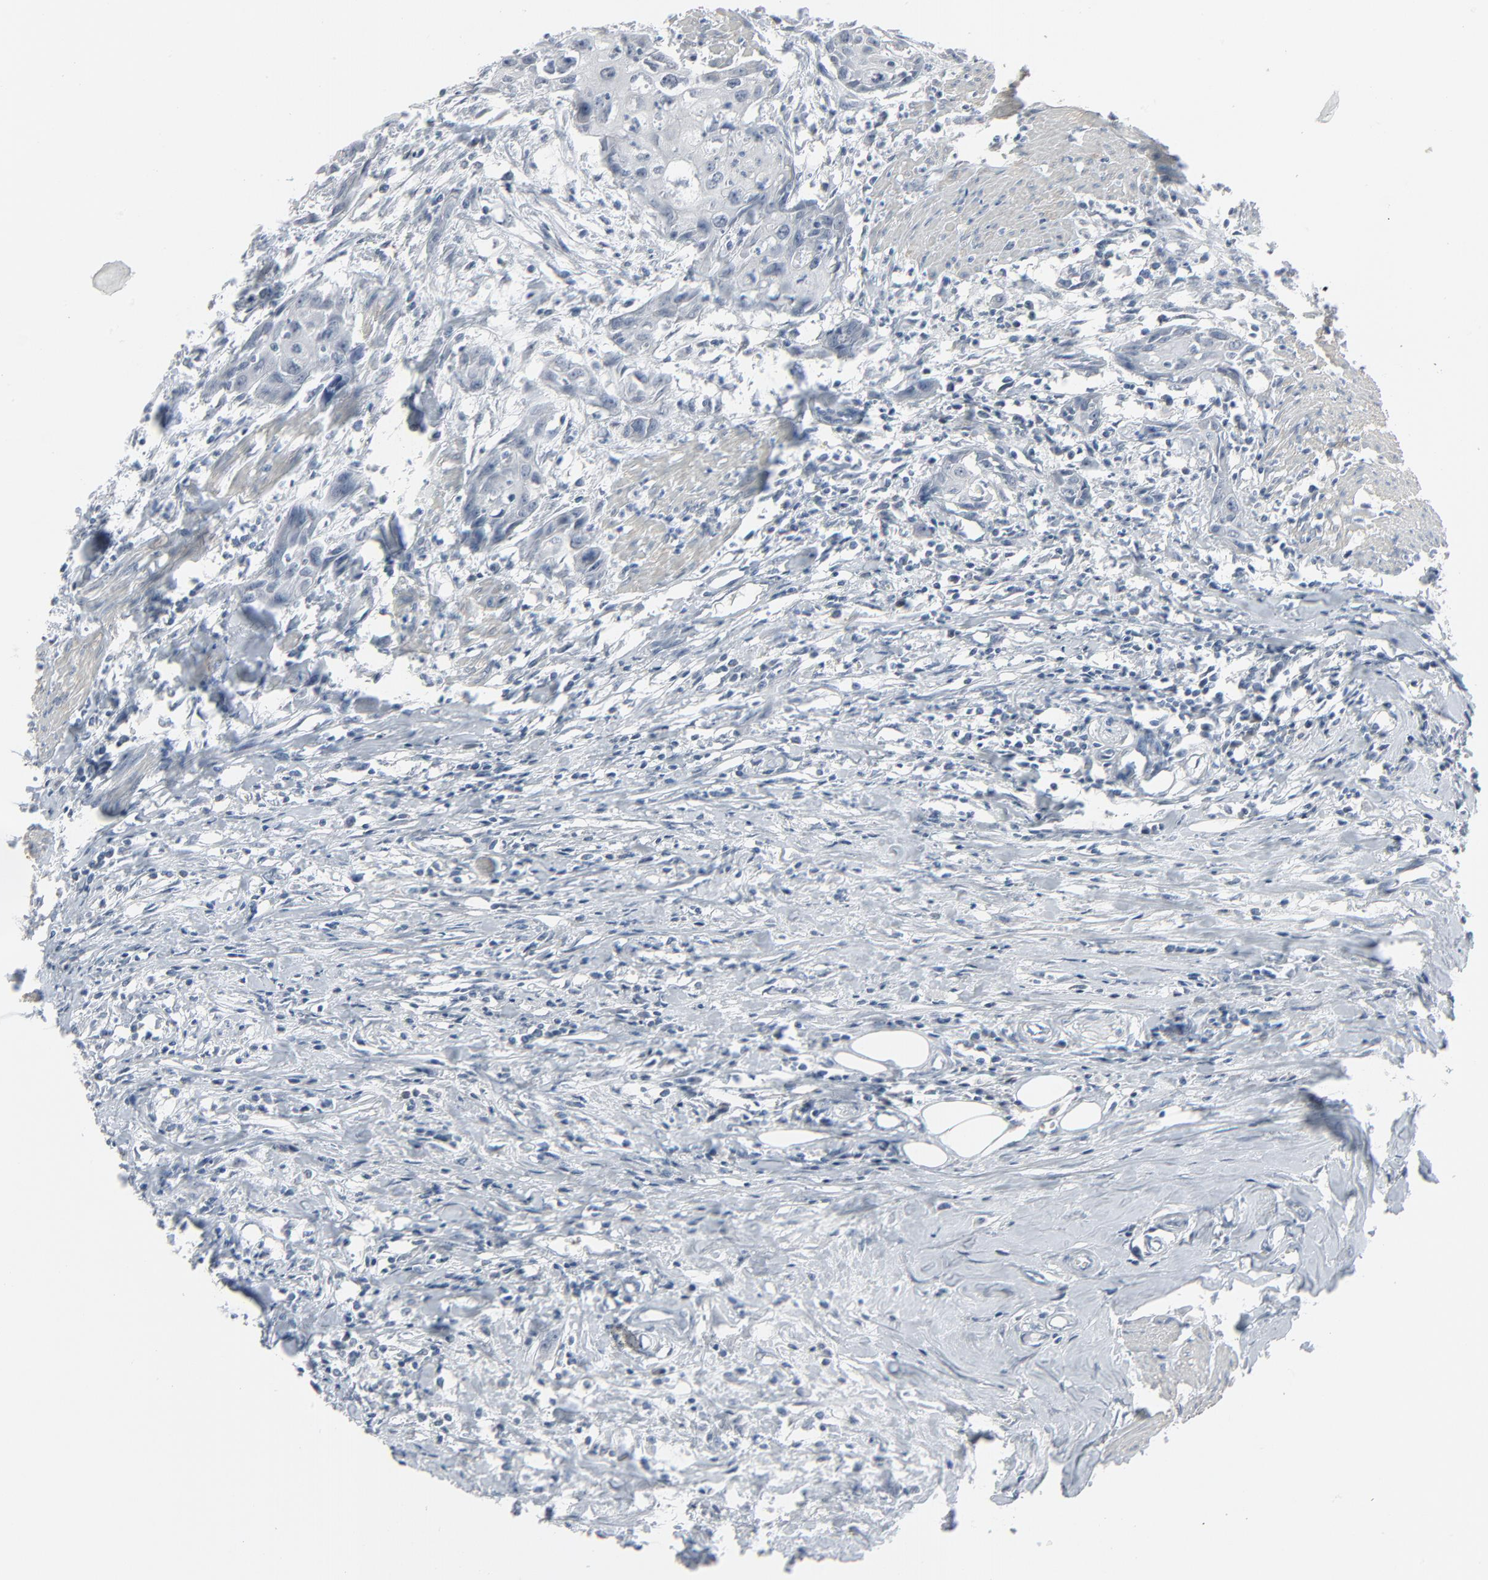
{"staining": {"intensity": "negative", "quantity": "none", "location": "none"}, "tissue": "urothelial cancer", "cell_type": "Tumor cells", "image_type": "cancer", "snomed": [{"axis": "morphology", "description": "Urothelial carcinoma, High grade"}, {"axis": "topography", "description": "Urinary bladder"}], "caption": "High magnification brightfield microscopy of high-grade urothelial carcinoma stained with DAB (brown) and counterstained with hematoxylin (blue): tumor cells show no significant staining. (DAB (3,3'-diaminobenzidine) IHC with hematoxylin counter stain).", "gene": "SAGE1", "patient": {"sex": "male", "age": 54}}